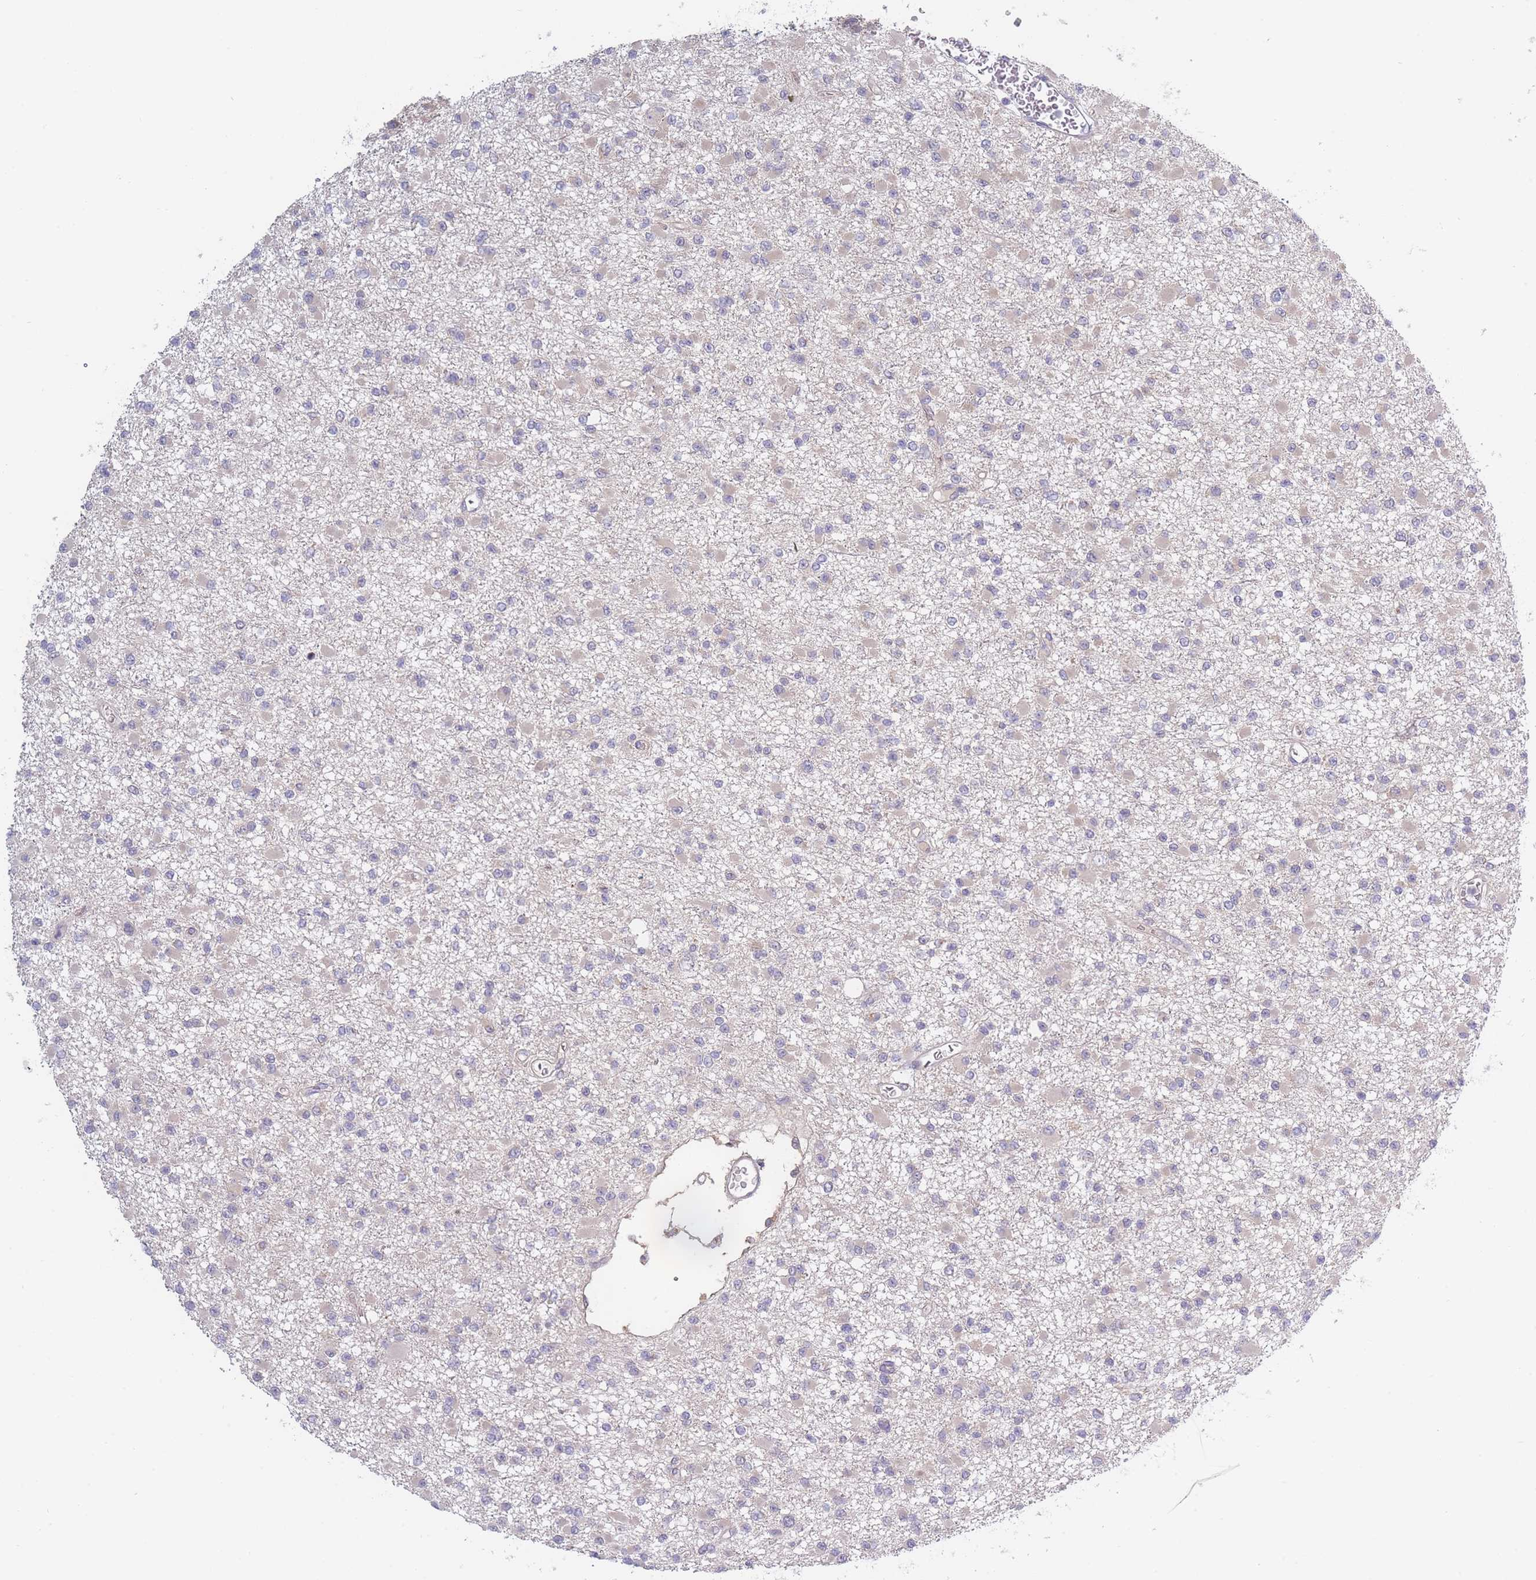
{"staining": {"intensity": "negative", "quantity": "none", "location": "none"}, "tissue": "glioma", "cell_type": "Tumor cells", "image_type": "cancer", "snomed": [{"axis": "morphology", "description": "Glioma, malignant, Low grade"}, {"axis": "topography", "description": "Brain"}], "caption": "Human glioma stained for a protein using IHC displays no positivity in tumor cells.", "gene": "FAM227B", "patient": {"sex": "female", "age": 22}}